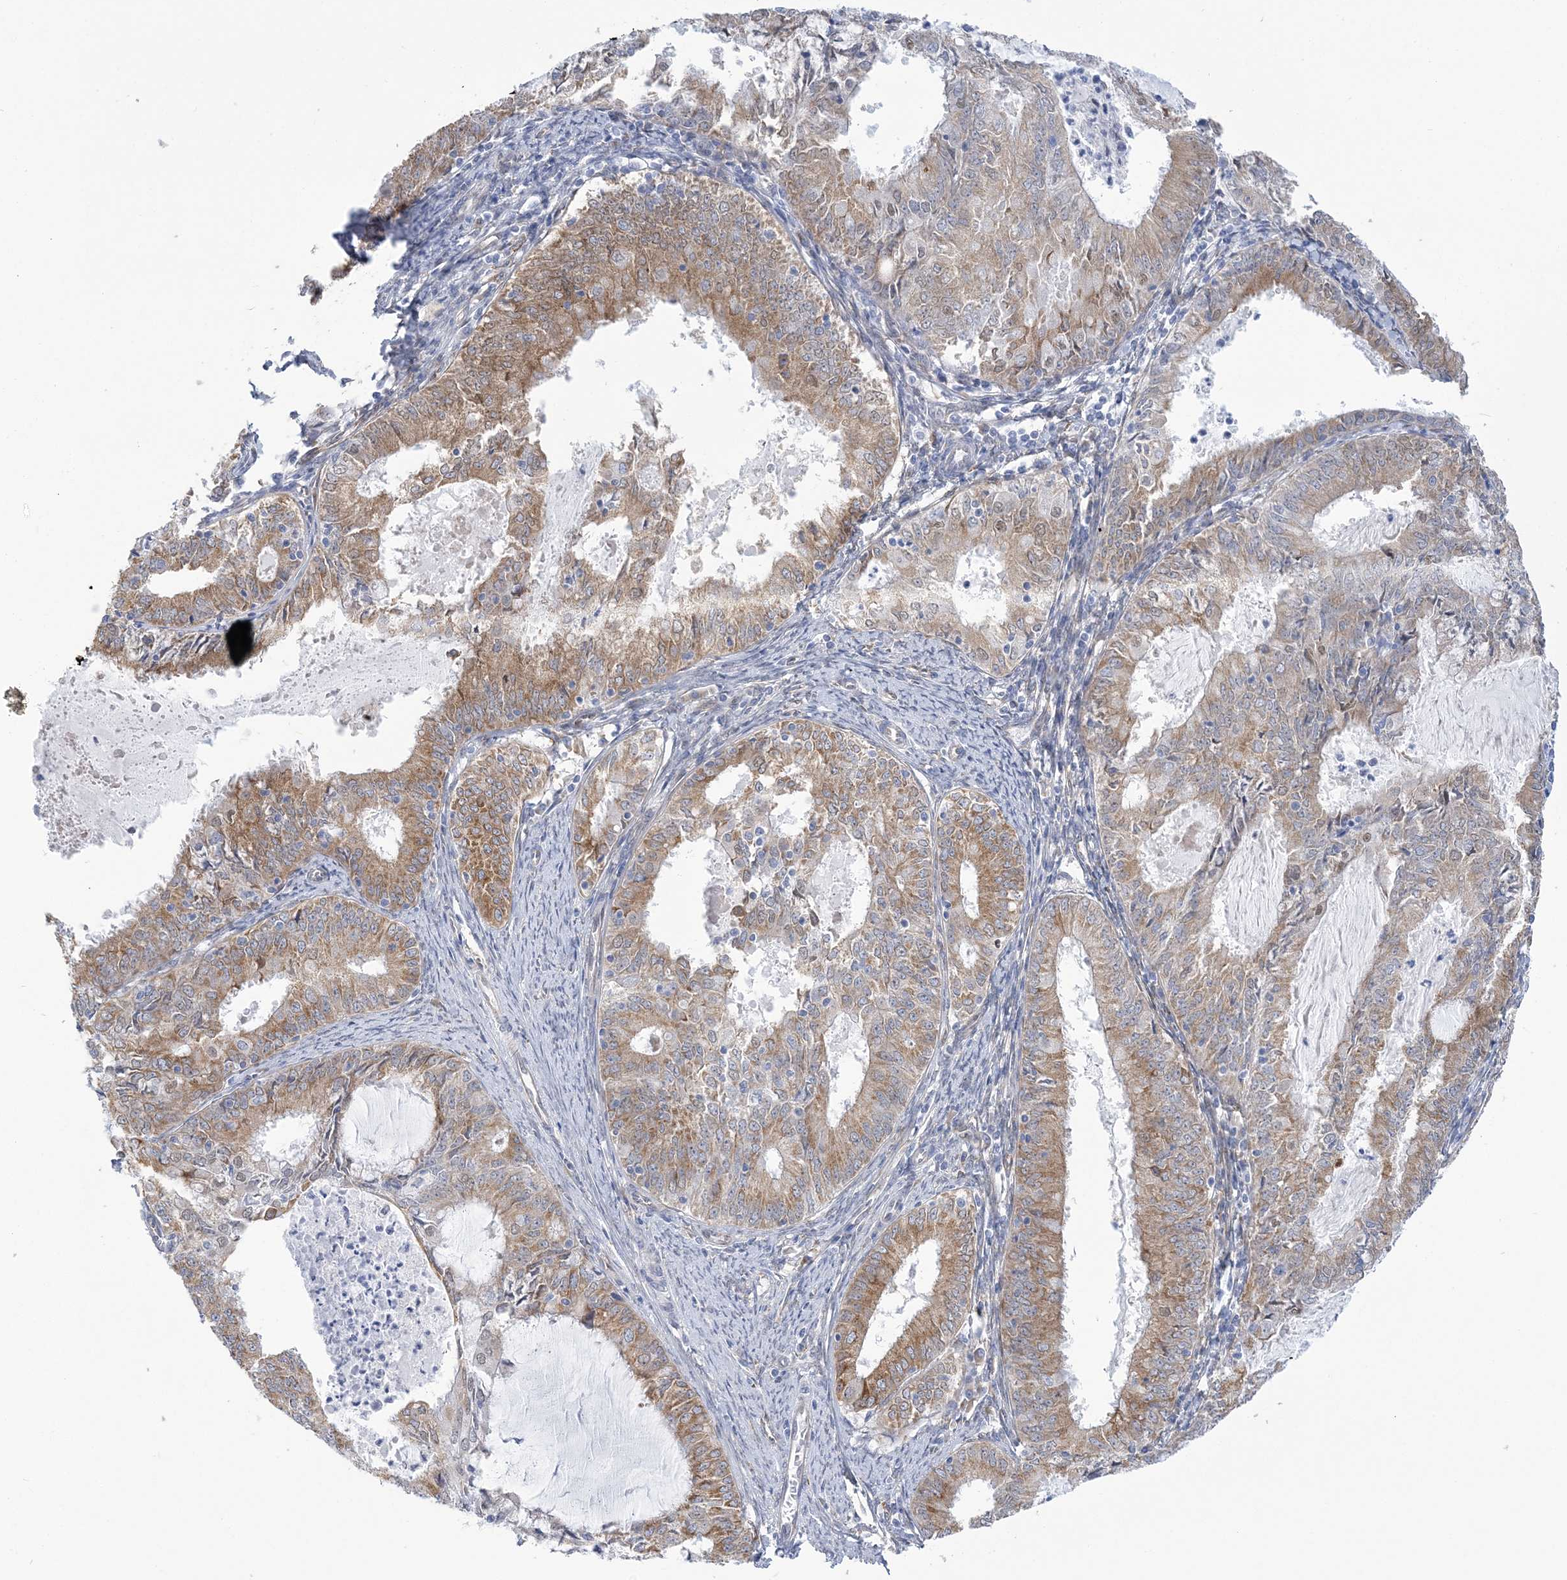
{"staining": {"intensity": "moderate", "quantity": ">75%", "location": "cytoplasmic/membranous"}, "tissue": "endometrial cancer", "cell_type": "Tumor cells", "image_type": "cancer", "snomed": [{"axis": "morphology", "description": "Adenocarcinoma, NOS"}, {"axis": "topography", "description": "Endometrium"}], "caption": "Immunohistochemical staining of endometrial adenocarcinoma shows moderate cytoplasmic/membranous protein positivity in about >75% of tumor cells.", "gene": "PLEKHG4B", "patient": {"sex": "female", "age": 57}}